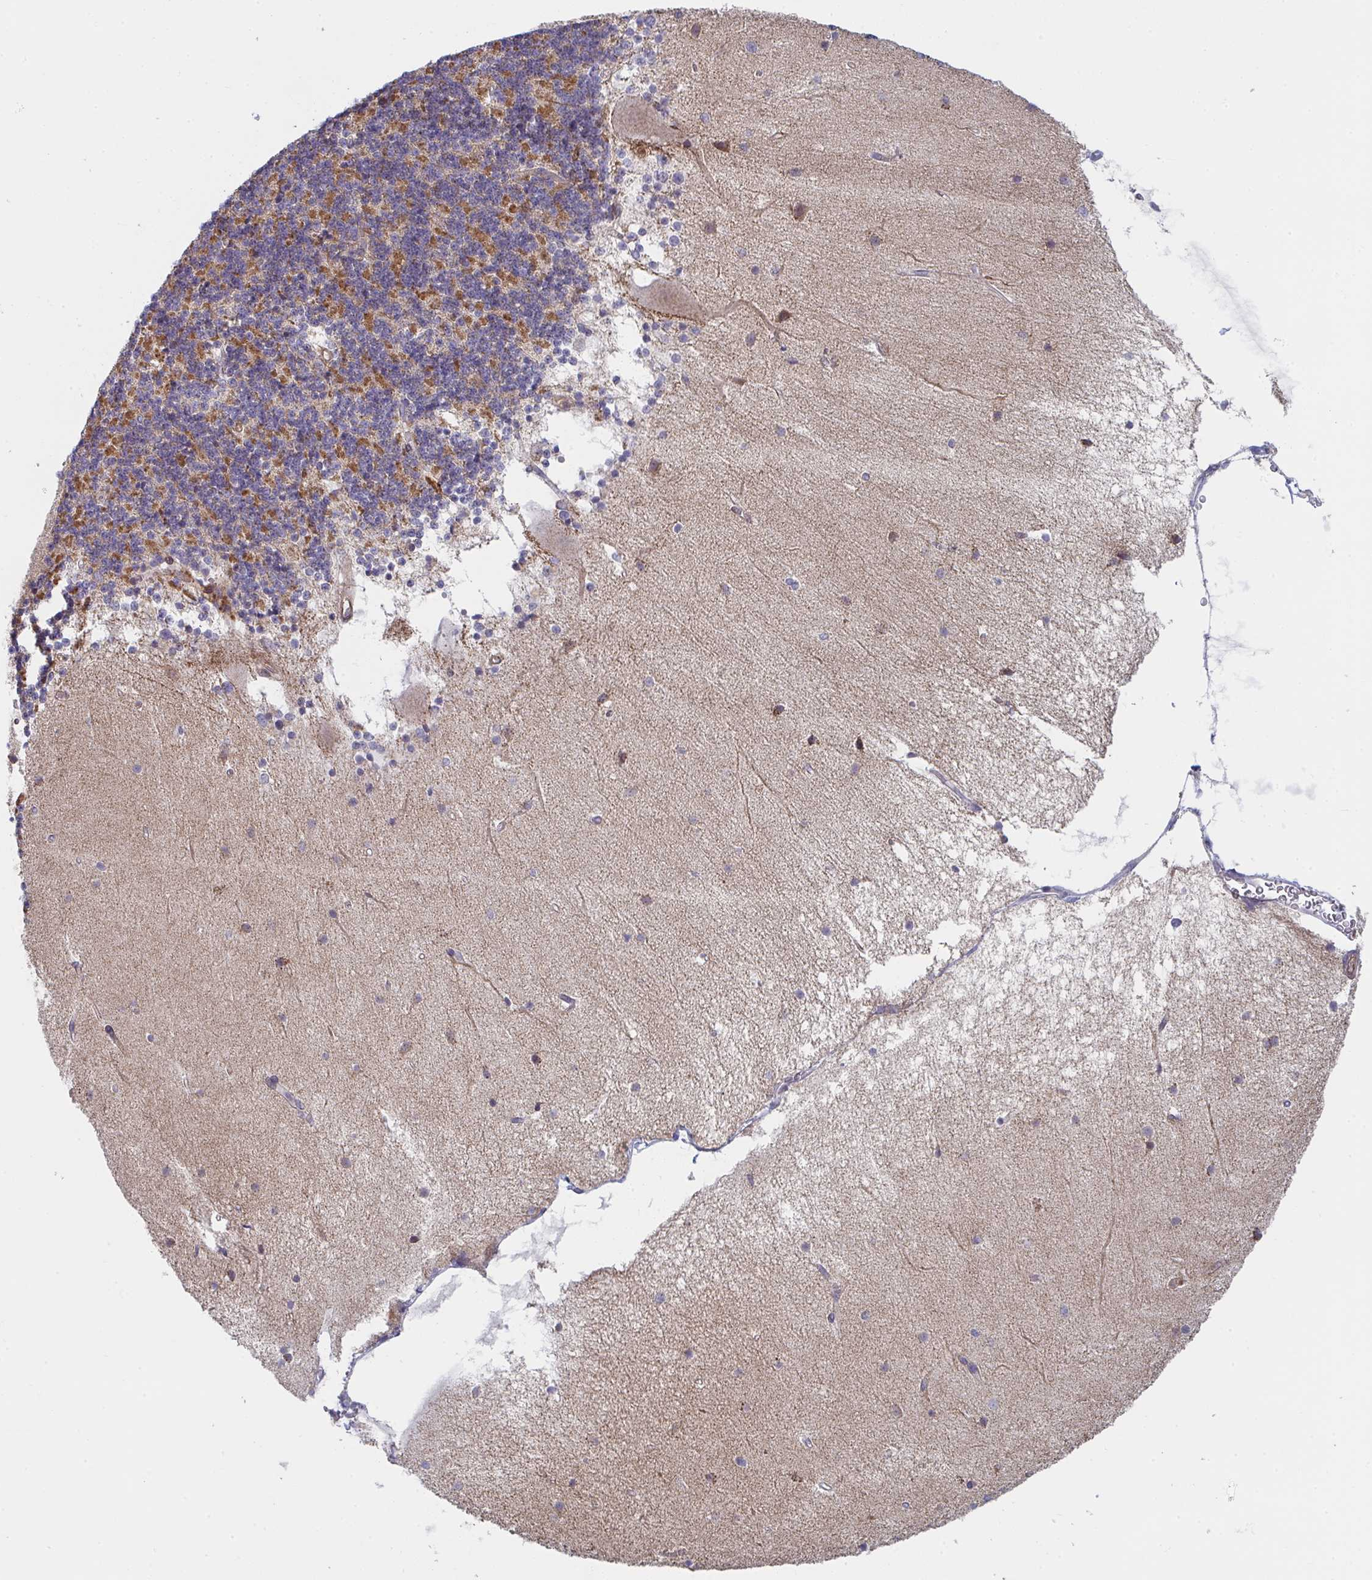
{"staining": {"intensity": "moderate", "quantity": "25%-75%", "location": "cytoplasmic/membranous"}, "tissue": "cerebellum", "cell_type": "Cells in granular layer", "image_type": "normal", "snomed": [{"axis": "morphology", "description": "Normal tissue, NOS"}, {"axis": "topography", "description": "Cerebellum"}], "caption": "A high-resolution histopathology image shows immunohistochemistry (IHC) staining of benign cerebellum, which reveals moderate cytoplasmic/membranous expression in approximately 25%-75% of cells in granular layer.", "gene": "VWDE", "patient": {"sex": "female", "age": 54}}